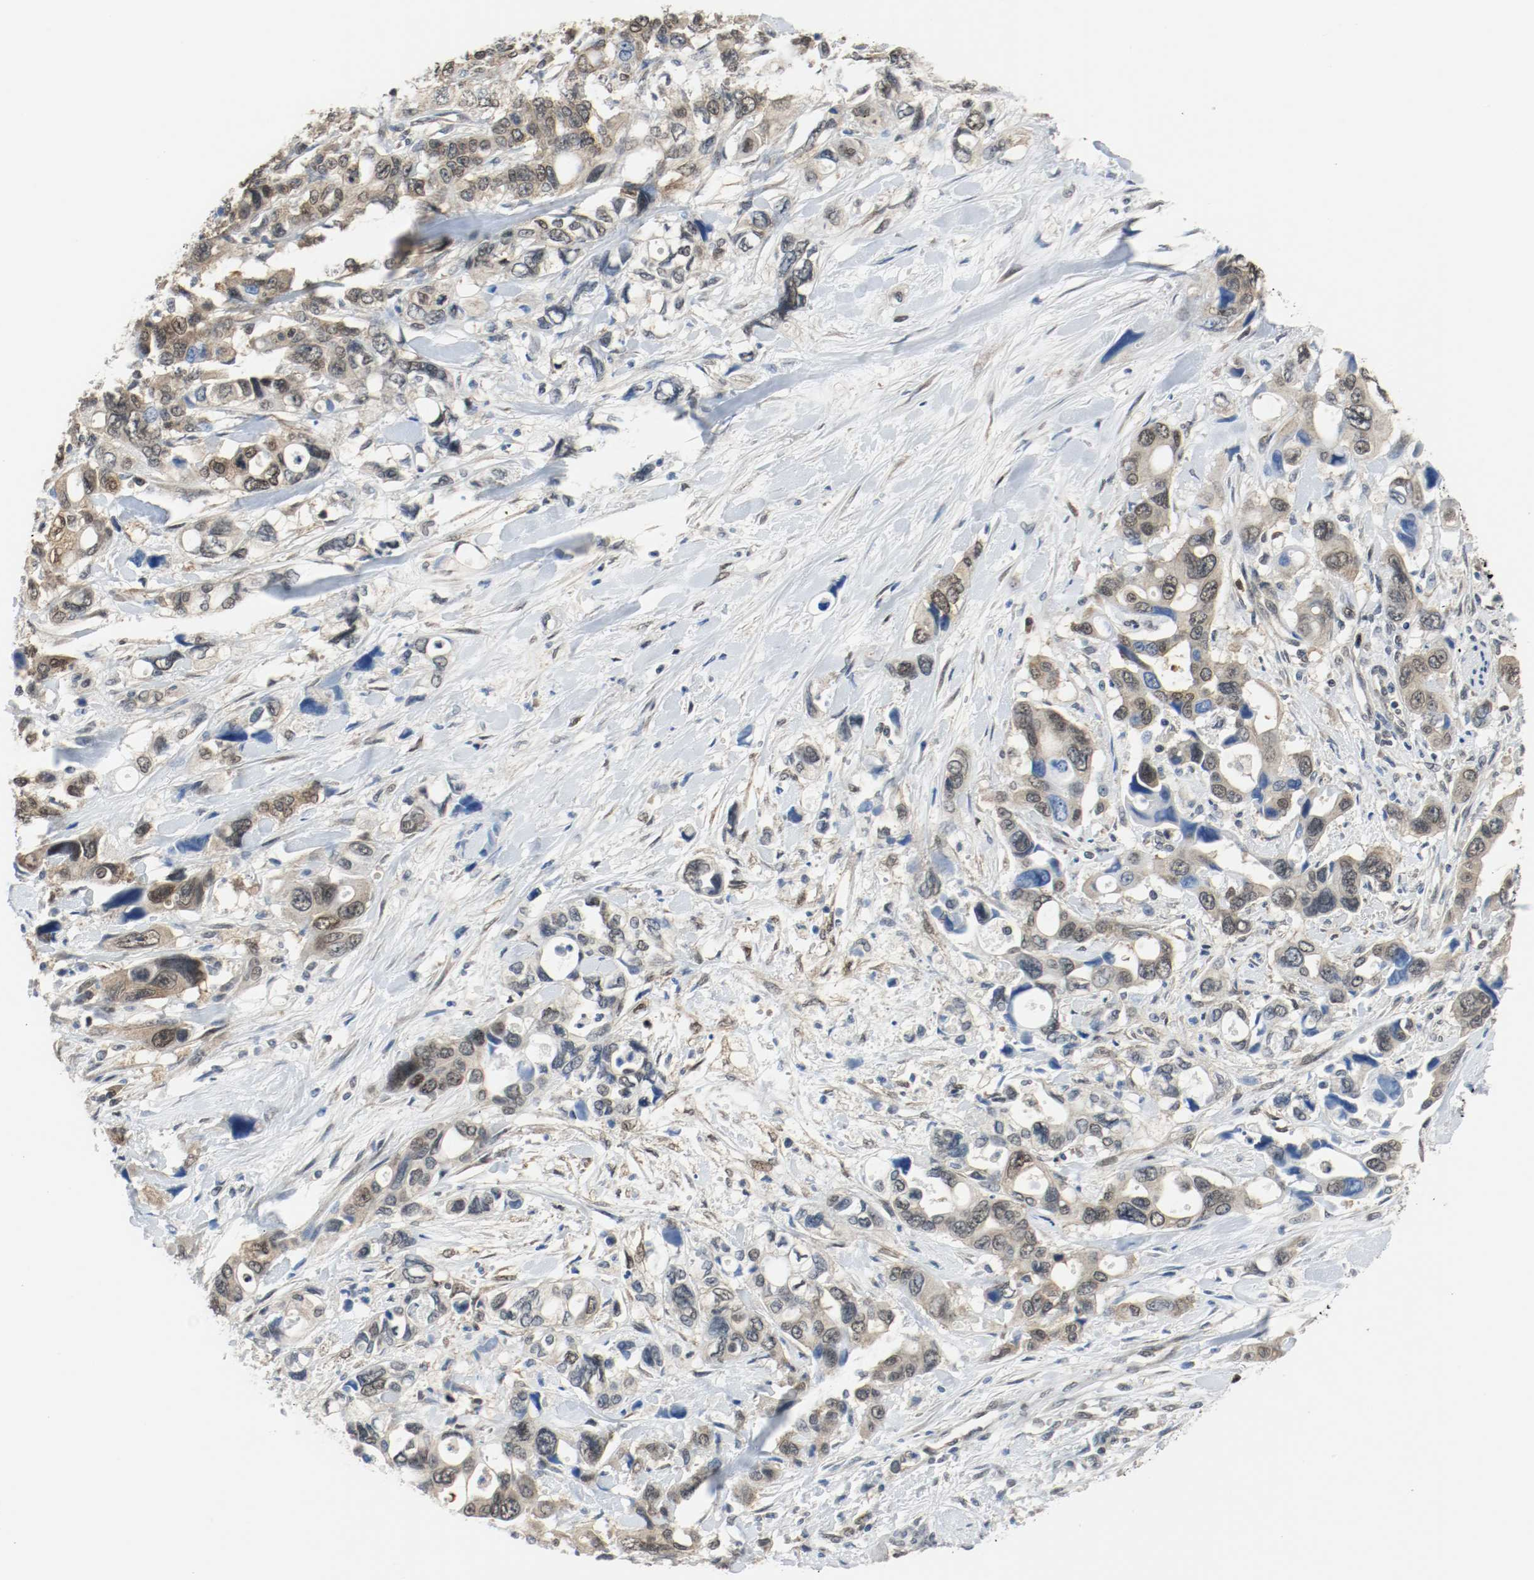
{"staining": {"intensity": "weak", "quantity": ">75%", "location": "cytoplasmic/membranous,nuclear"}, "tissue": "pancreatic cancer", "cell_type": "Tumor cells", "image_type": "cancer", "snomed": [{"axis": "morphology", "description": "Adenocarcinoma, NOS"}, {"axis": "topography", "description": "Pancreas"}], "caption": "Pancreatic adenocarcinoma was stained to show a protein in brown. There is low levels of weak cytoplasmic/membranous and nuclear expression in about >75% of tumor cells. (brown staining indicates protein expression, while blue staining denotes nuclei).", "gene": "PPME1", "patient": {"sex": "male", "age": 46}}